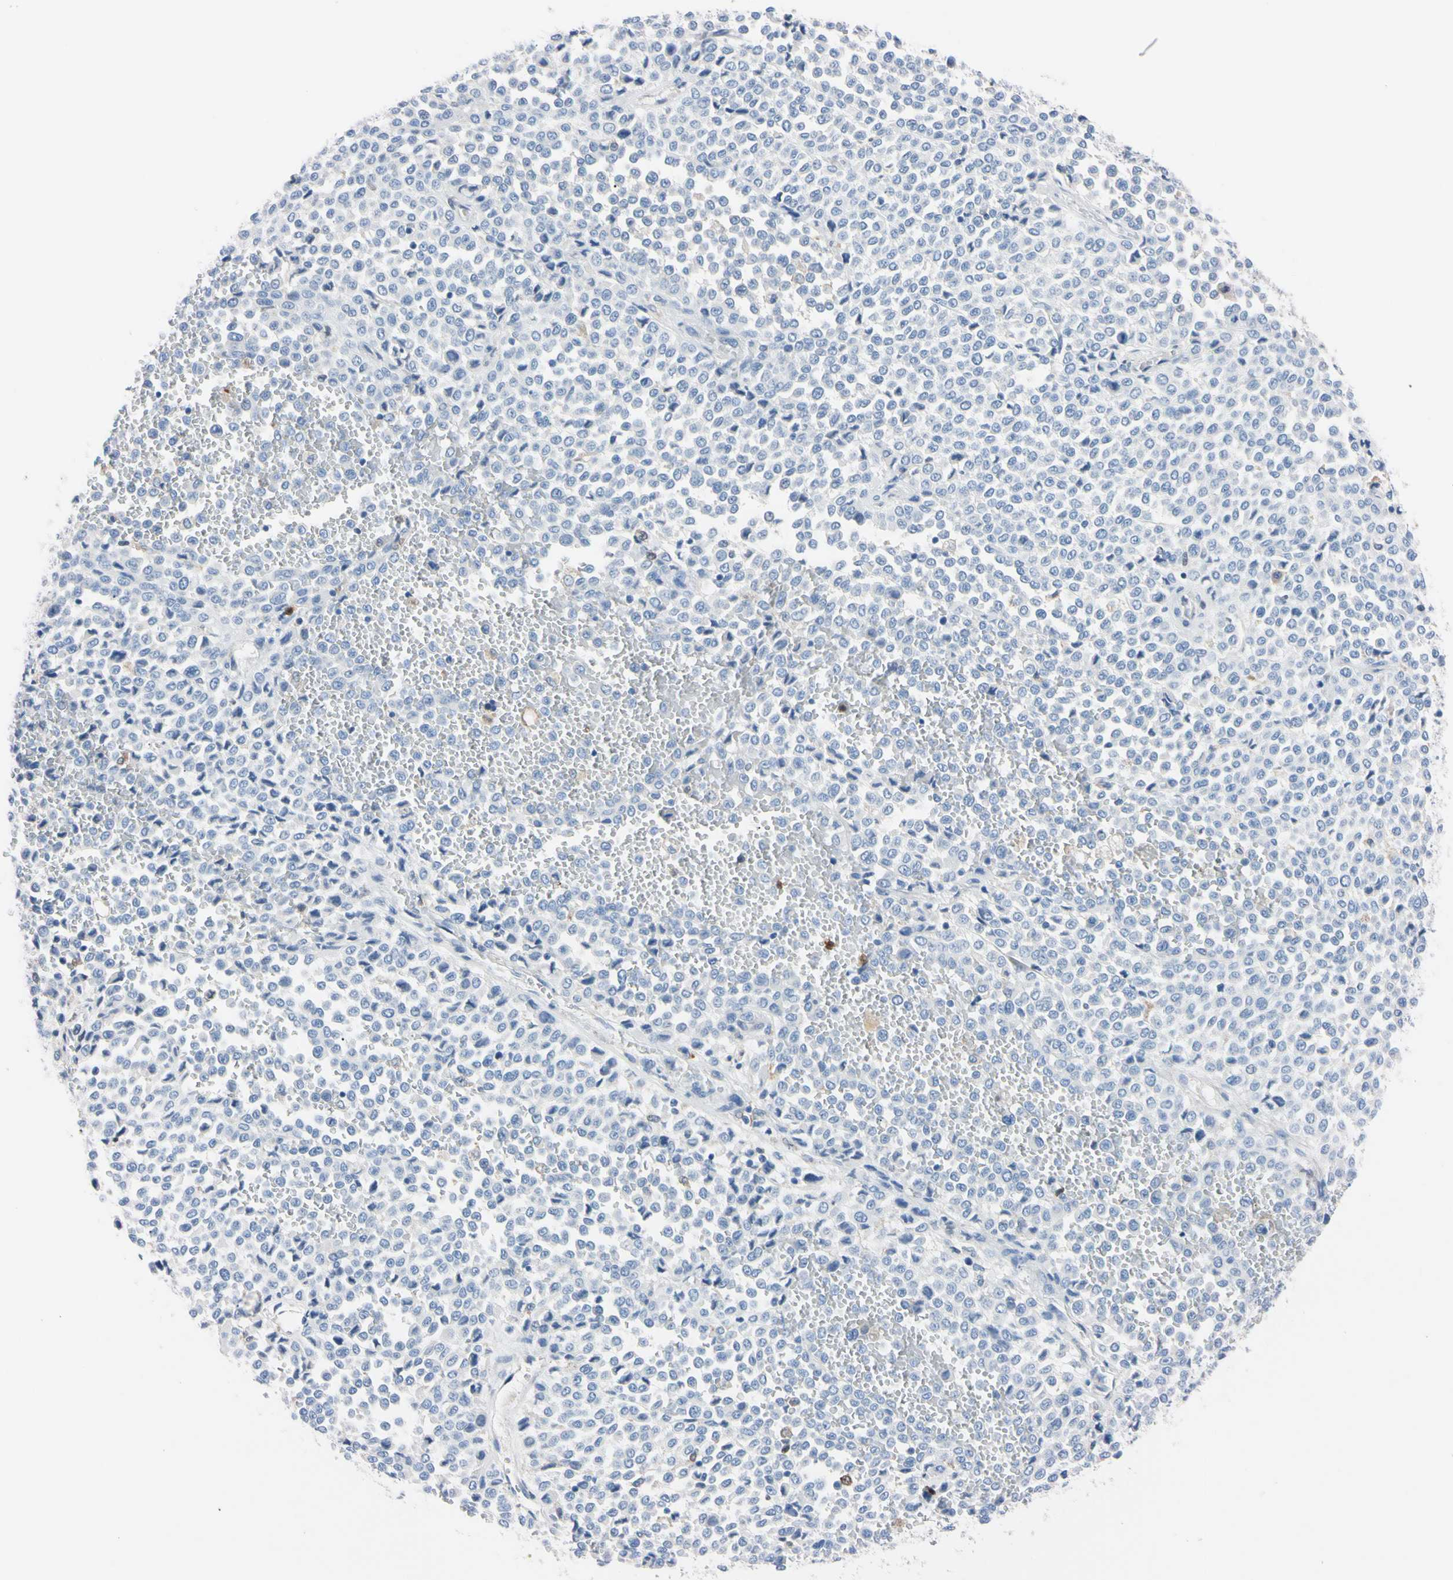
{"staining": {"intensity": "negative", "quantity": "none", "location": "none"}, "tissue": "melanoma", "cell_type": "Tumor cells", "image_type": "cancer", "snomed": [{"axis": "morphology", "description": "Malignant melanoma, Metastatic site"}, {"axis": "topography", "description": "Pancreas"}], "caption": "A micrograph of melanoma stained for a protein reveals no brown staining in tumor cells. (DAB (3,3'-diaminobenzidine) immunohistochemistry, high magnification).", "gene": "NCF4", "patient": {"sex": "female", "age": 30}}